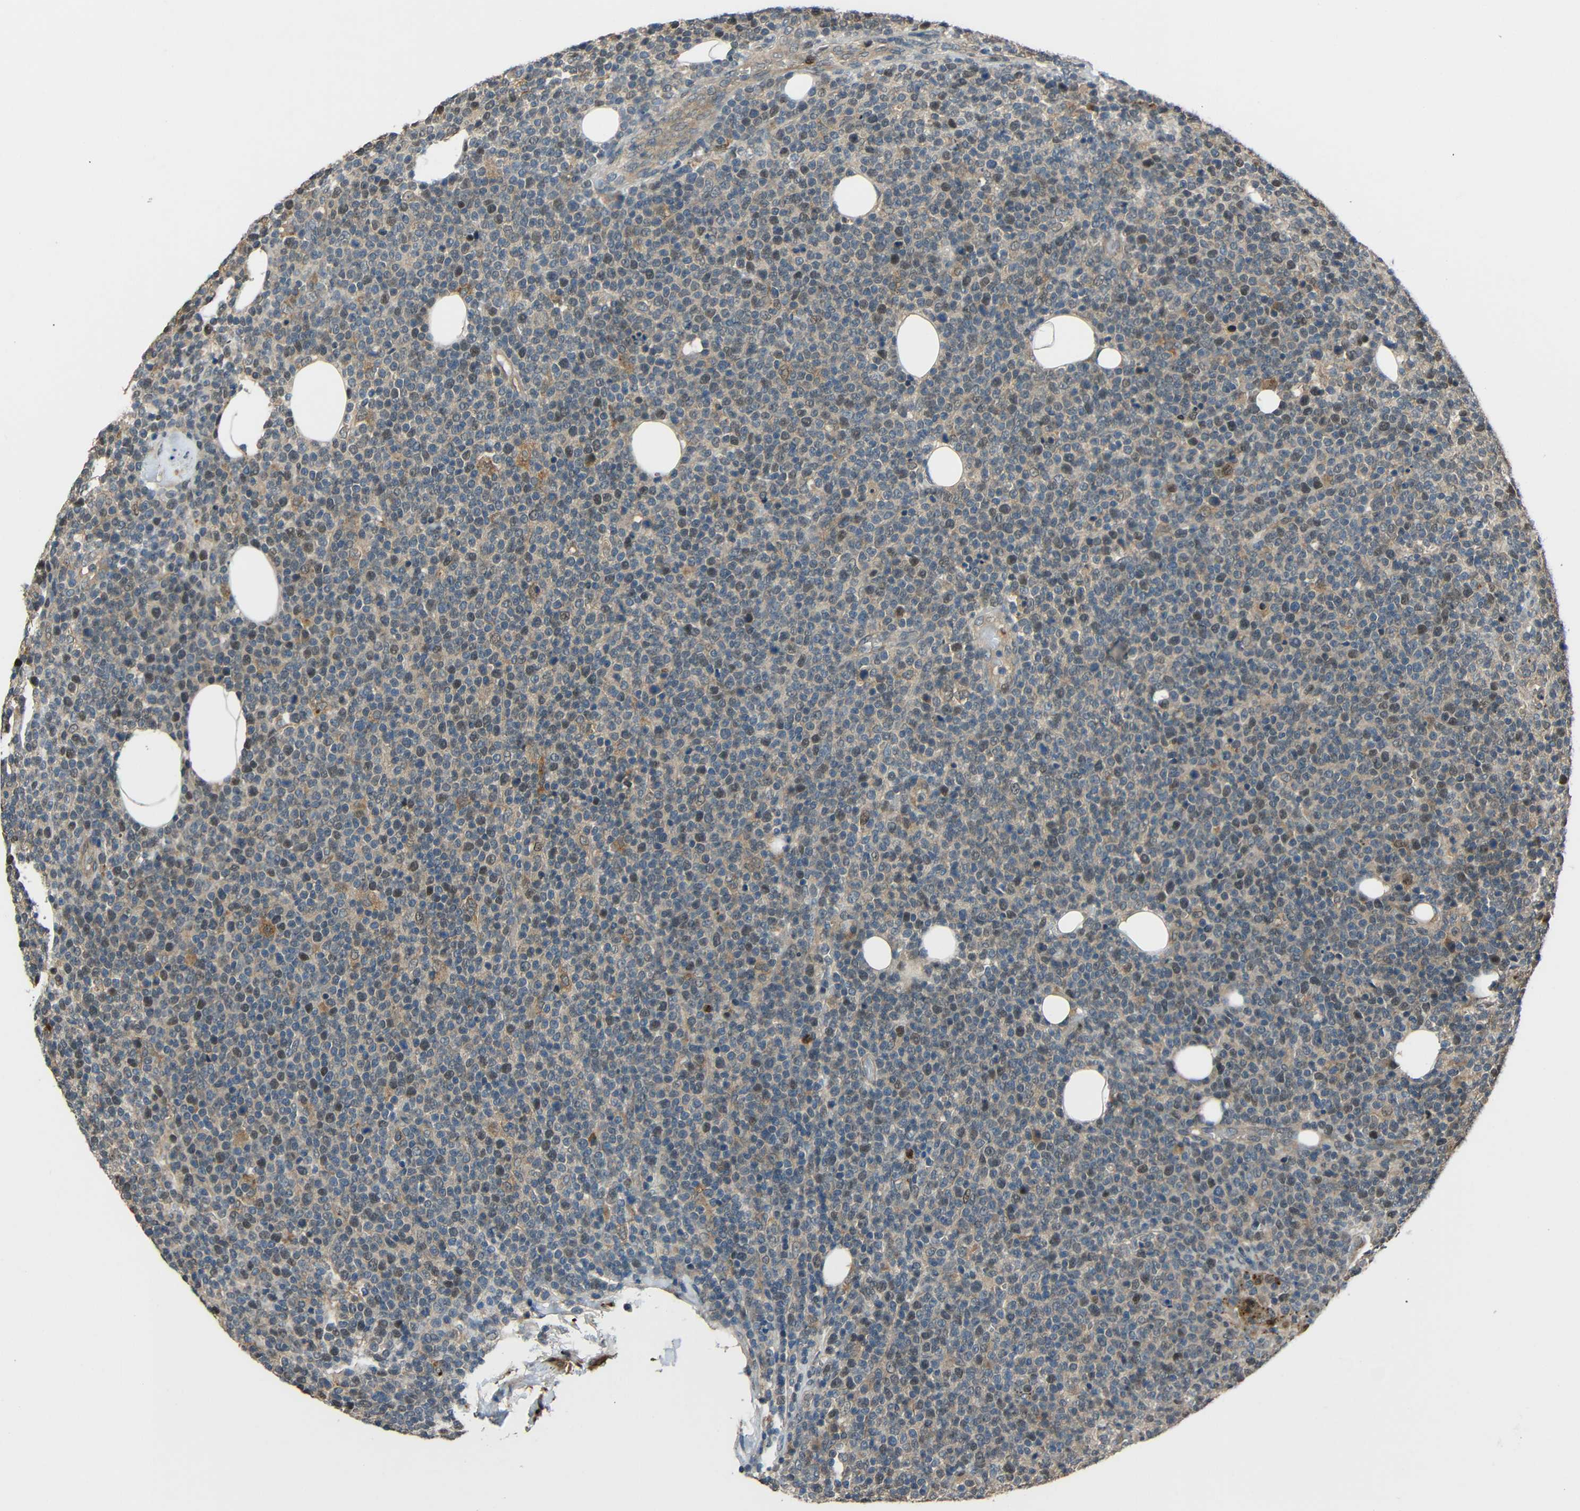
{"staining": {"intensity": "weak", "quantity": "25%-75%", "location": "nuclear"}, "tissue": "lymphoma", "cell_type": "Tumor cells", "image_type": "cancer", "snomed": [{"axis": "morphology", "description": "Malignant lymphoma, non-Hodgkin's type, High grade"}, {"axis": "topography", "description": "Lymph node"}], "caption": "A photomicrograph of lymphoma stained for a protein displays weak nuclear brown staining in tumor cells.", "gene": "STBD1", "patient": {"sex": "male", "age": 61}}